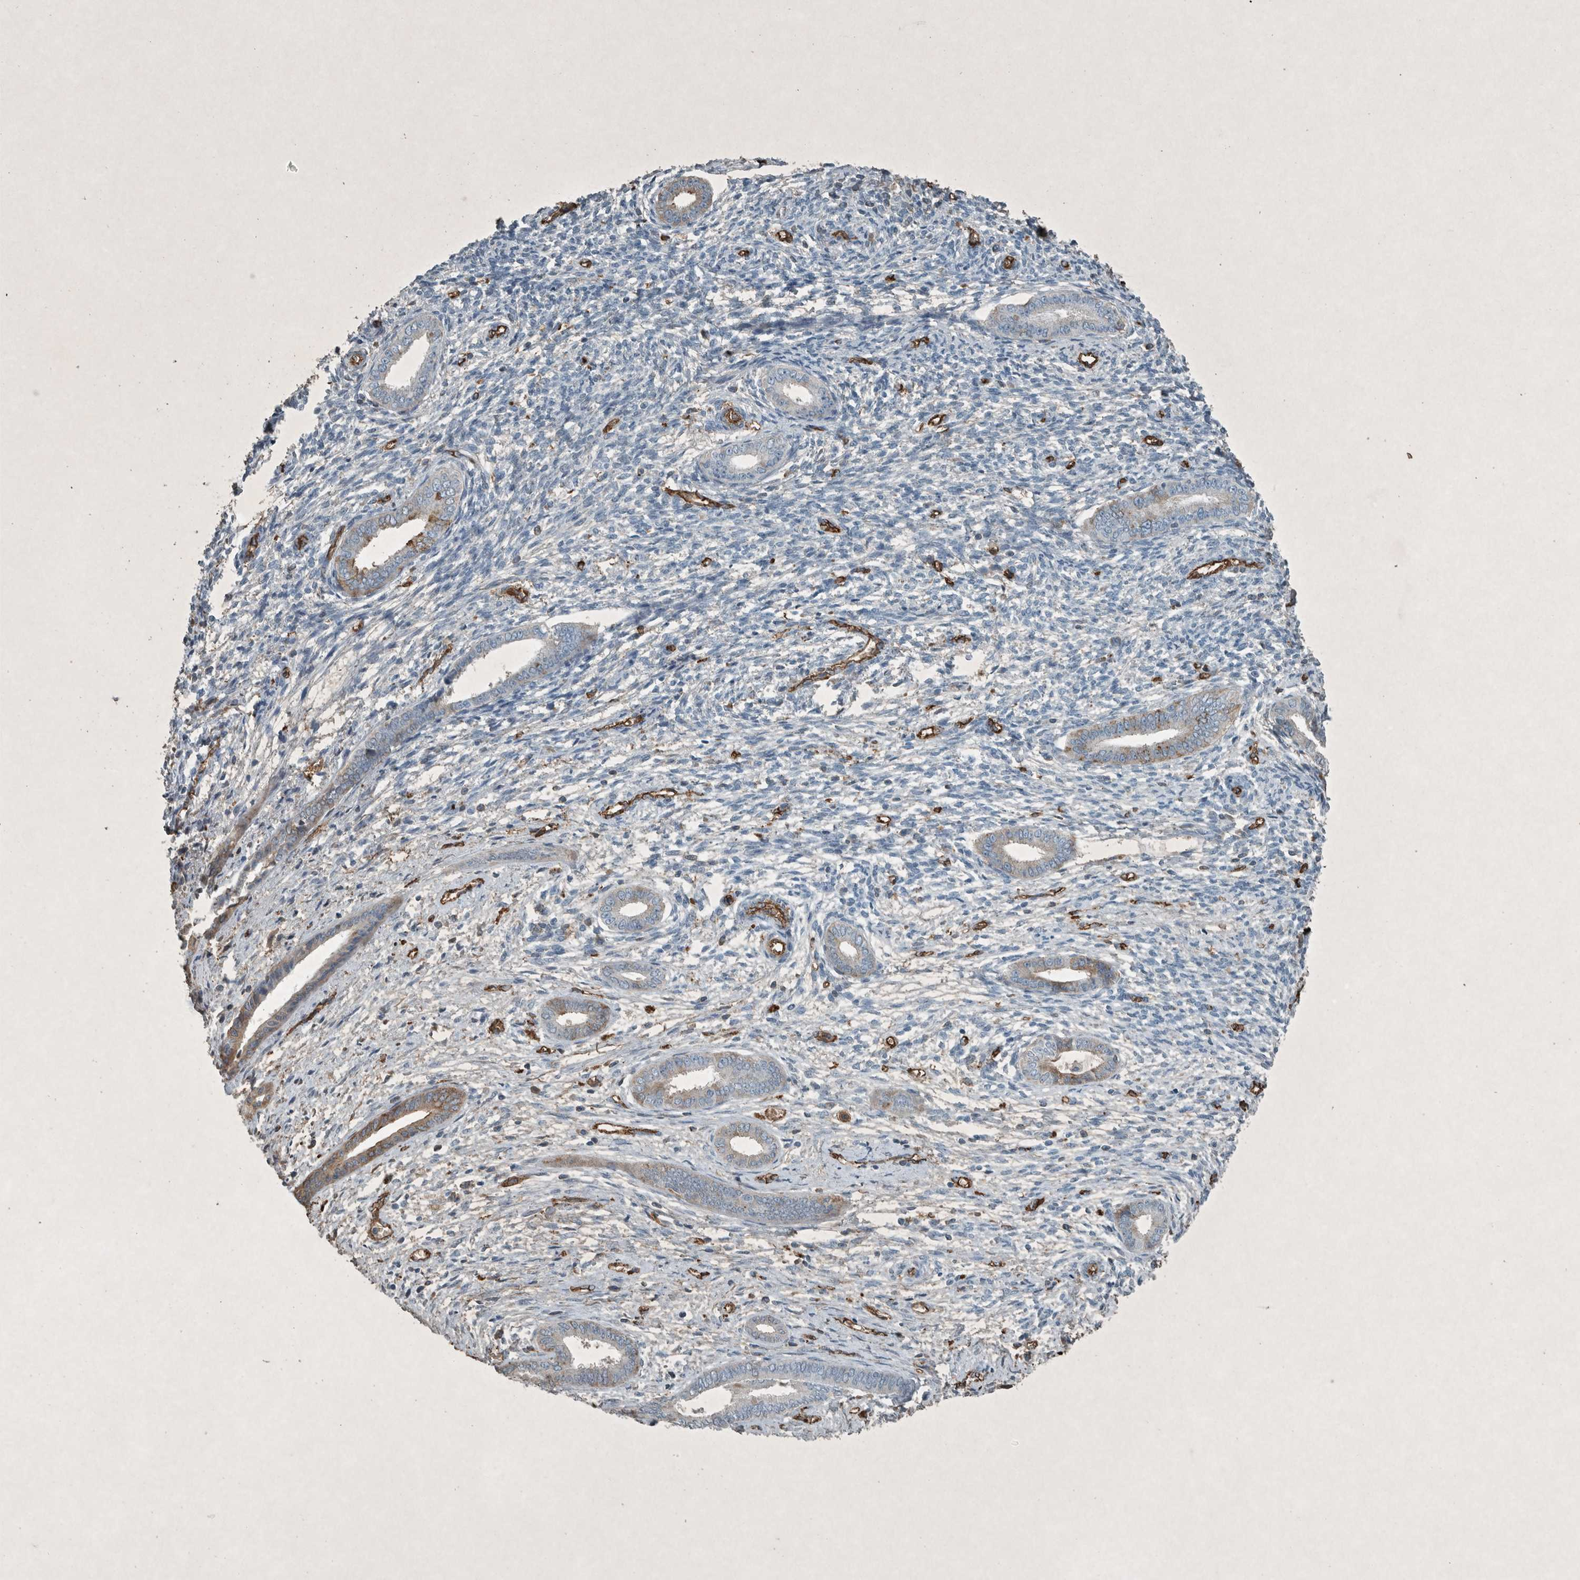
{"staining": {"intensity": "negative", "quantity": "none", "location": "none"}, "tissue": "endometrium", "cell_type": "Cells in endometrial stroma", "image_type": "normal", "snomed": [{"axis": "morphology", "description": "Normal tissue, NOS"}, {"axis": "topography", "description": "Endometrium"}], "caption": "This is an IHC micrograph of unremarkable human endometrium. There is no staining in cells in endometrial stroma.", "gene": "LBP", "patient": {"sex": "female", "age": 56}}